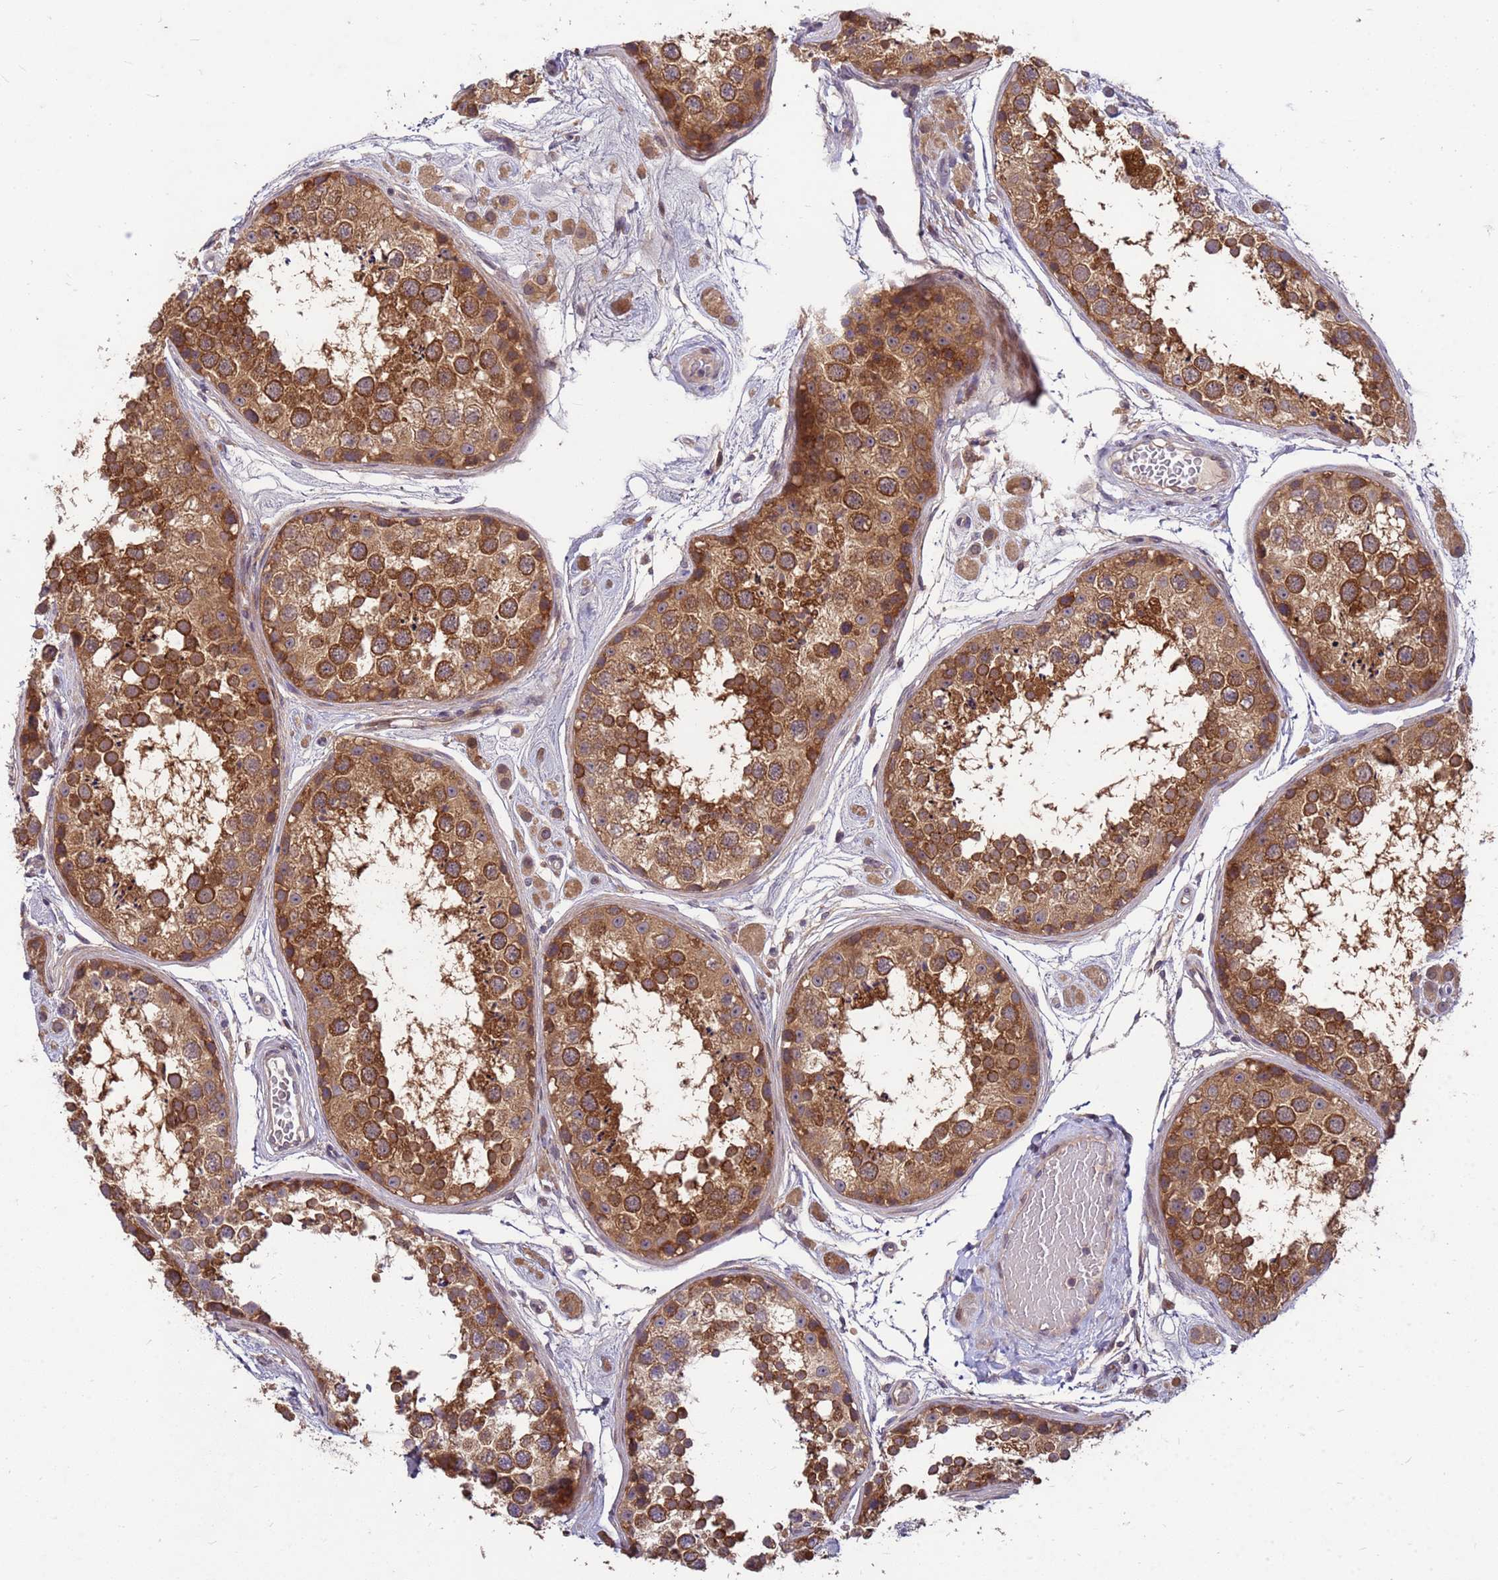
{"staining": {"intensity": "moderate", "quantity": ">75%", "location": "cytoplasmic/membranous"}, "tissue": "testis", "cell_type": "Cells in seminiferous ducts", "image_type": "normal", "snomed": [{"axis": "morphology", "description": "Normal tissue, NOS"}, {"axis": "topography", "description": "Testis"}], "caption": "Protein staining reveals moderate cytoplasmic/membranous staining in approximately >75% of cells in seminiferous ducts in benign testis.", "gene": "PPP2CA", "patient": {"sex": "male", "age": 25}}